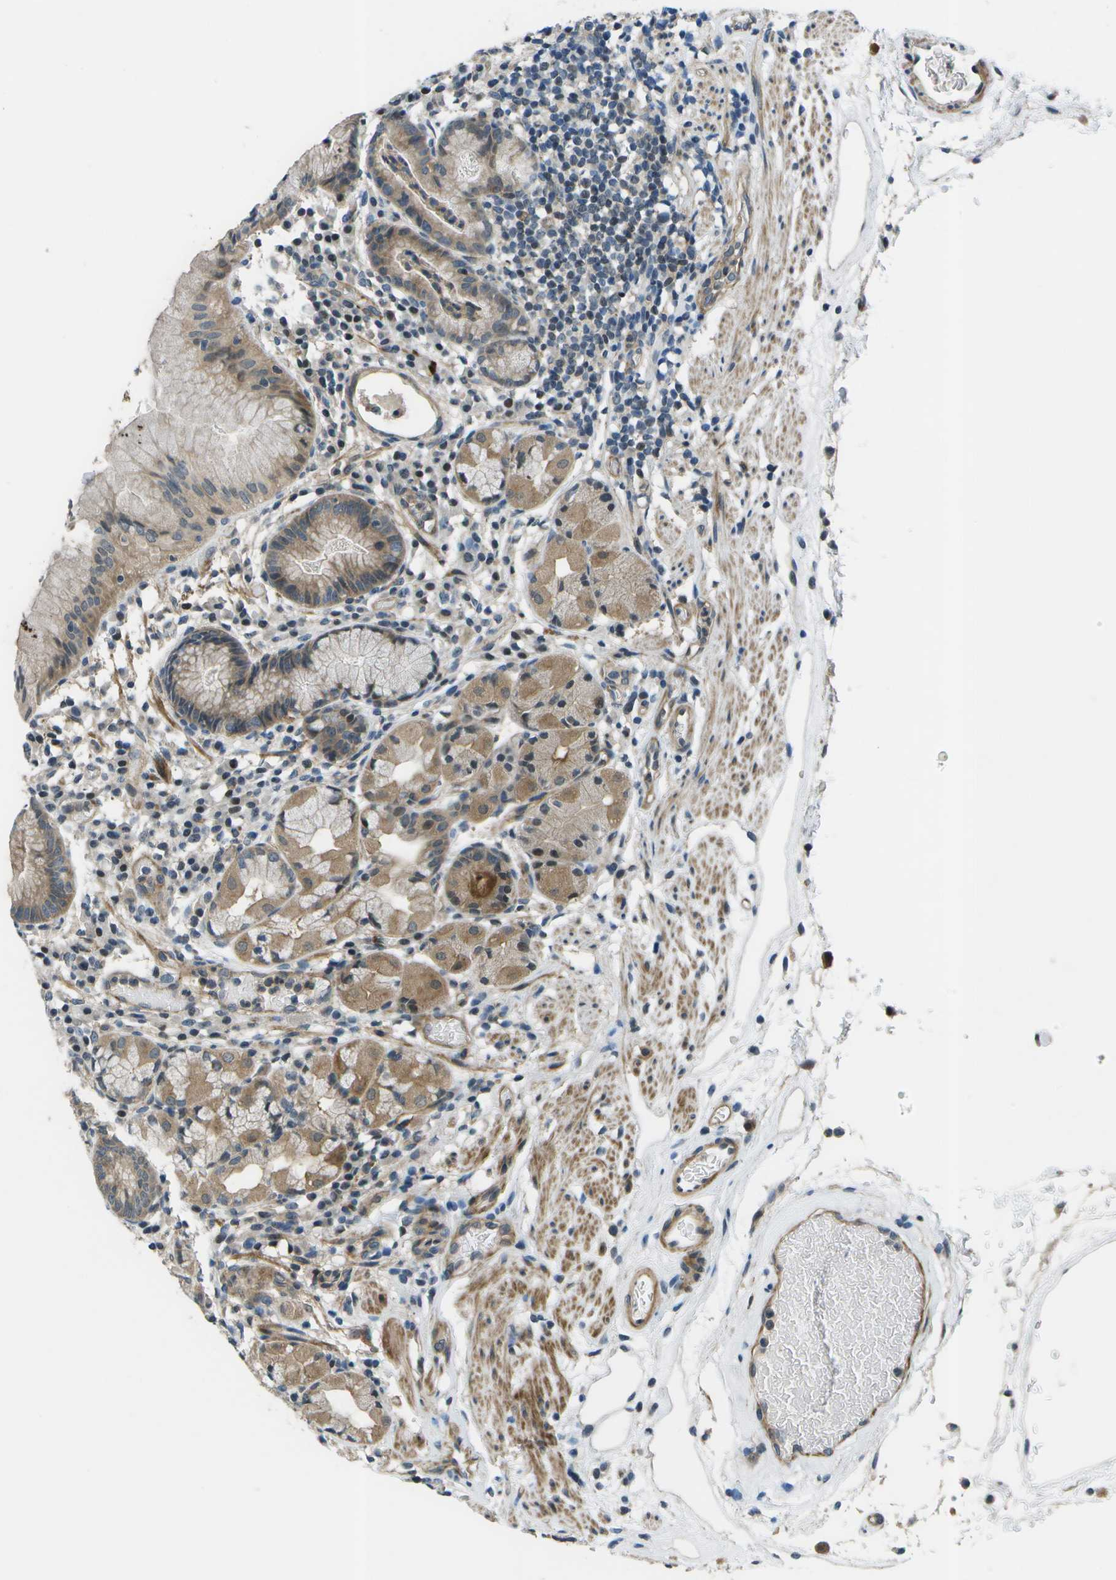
{"staining": {"intensity": "moderate", "quantity": ">75%", "location": "cytoplasmic/membranous,nuclear"}, "tissue": "stomach", "cell_type": "Glandular cells", "image_type": "normal", "snomed": [{"axis": "morphology", "description": "Normal tissue, NOS"}, {"axis": "topography", "description": "Stomach"}, {"axis": "topography", "description": "Stomach, lower"}], "caption": "Protein staining shows moderate cytoplasmic/membranous,nuclear positivity in about >75% of glandular cells in unremarkable stomach. (IHC, brightfield microscopy, high magnification).", "gene": "ENPP5", "patient": {"sex": "female", "age": 75}}